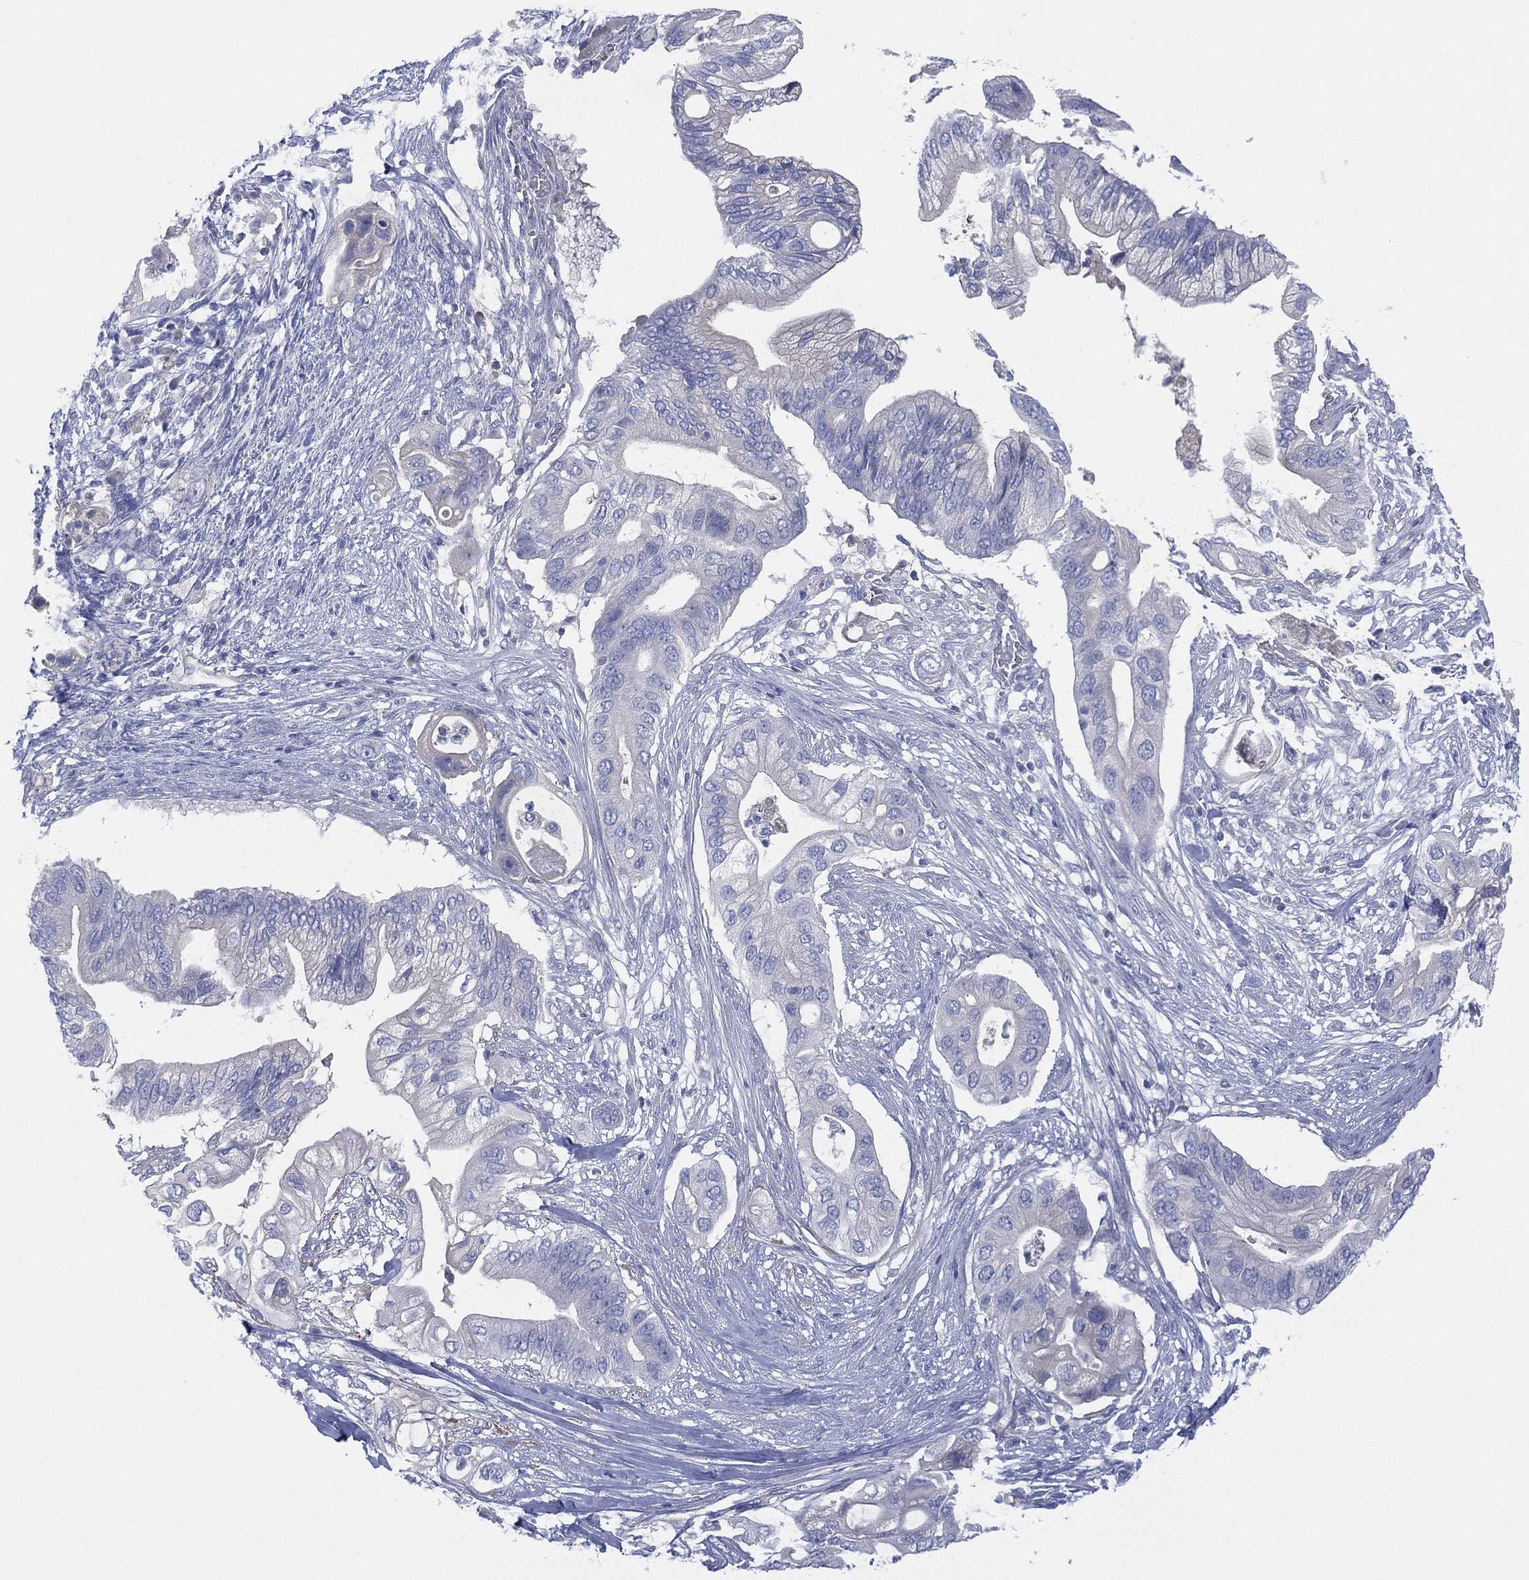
{"staining": {"intensity": "negative", "quantity": "none", "location": "none"}, "tissue": "pancreatic cancer", "cell_type": "Tumor cells", "image_type": "cancer", "snomed": [{"axis": "morphology", "description": "Adenocarcinoma, NOS"}, {"axis": "topography", "description": "Pancreas"}], "caption": "This is a image of immunohistochemistry (IHC) staining of pancreatic cancer (adenocarcinoma), which shows no positivity in tumor cells.", "gene": "CYP2D6", "patient": {"sex": "female", "age": 72}}